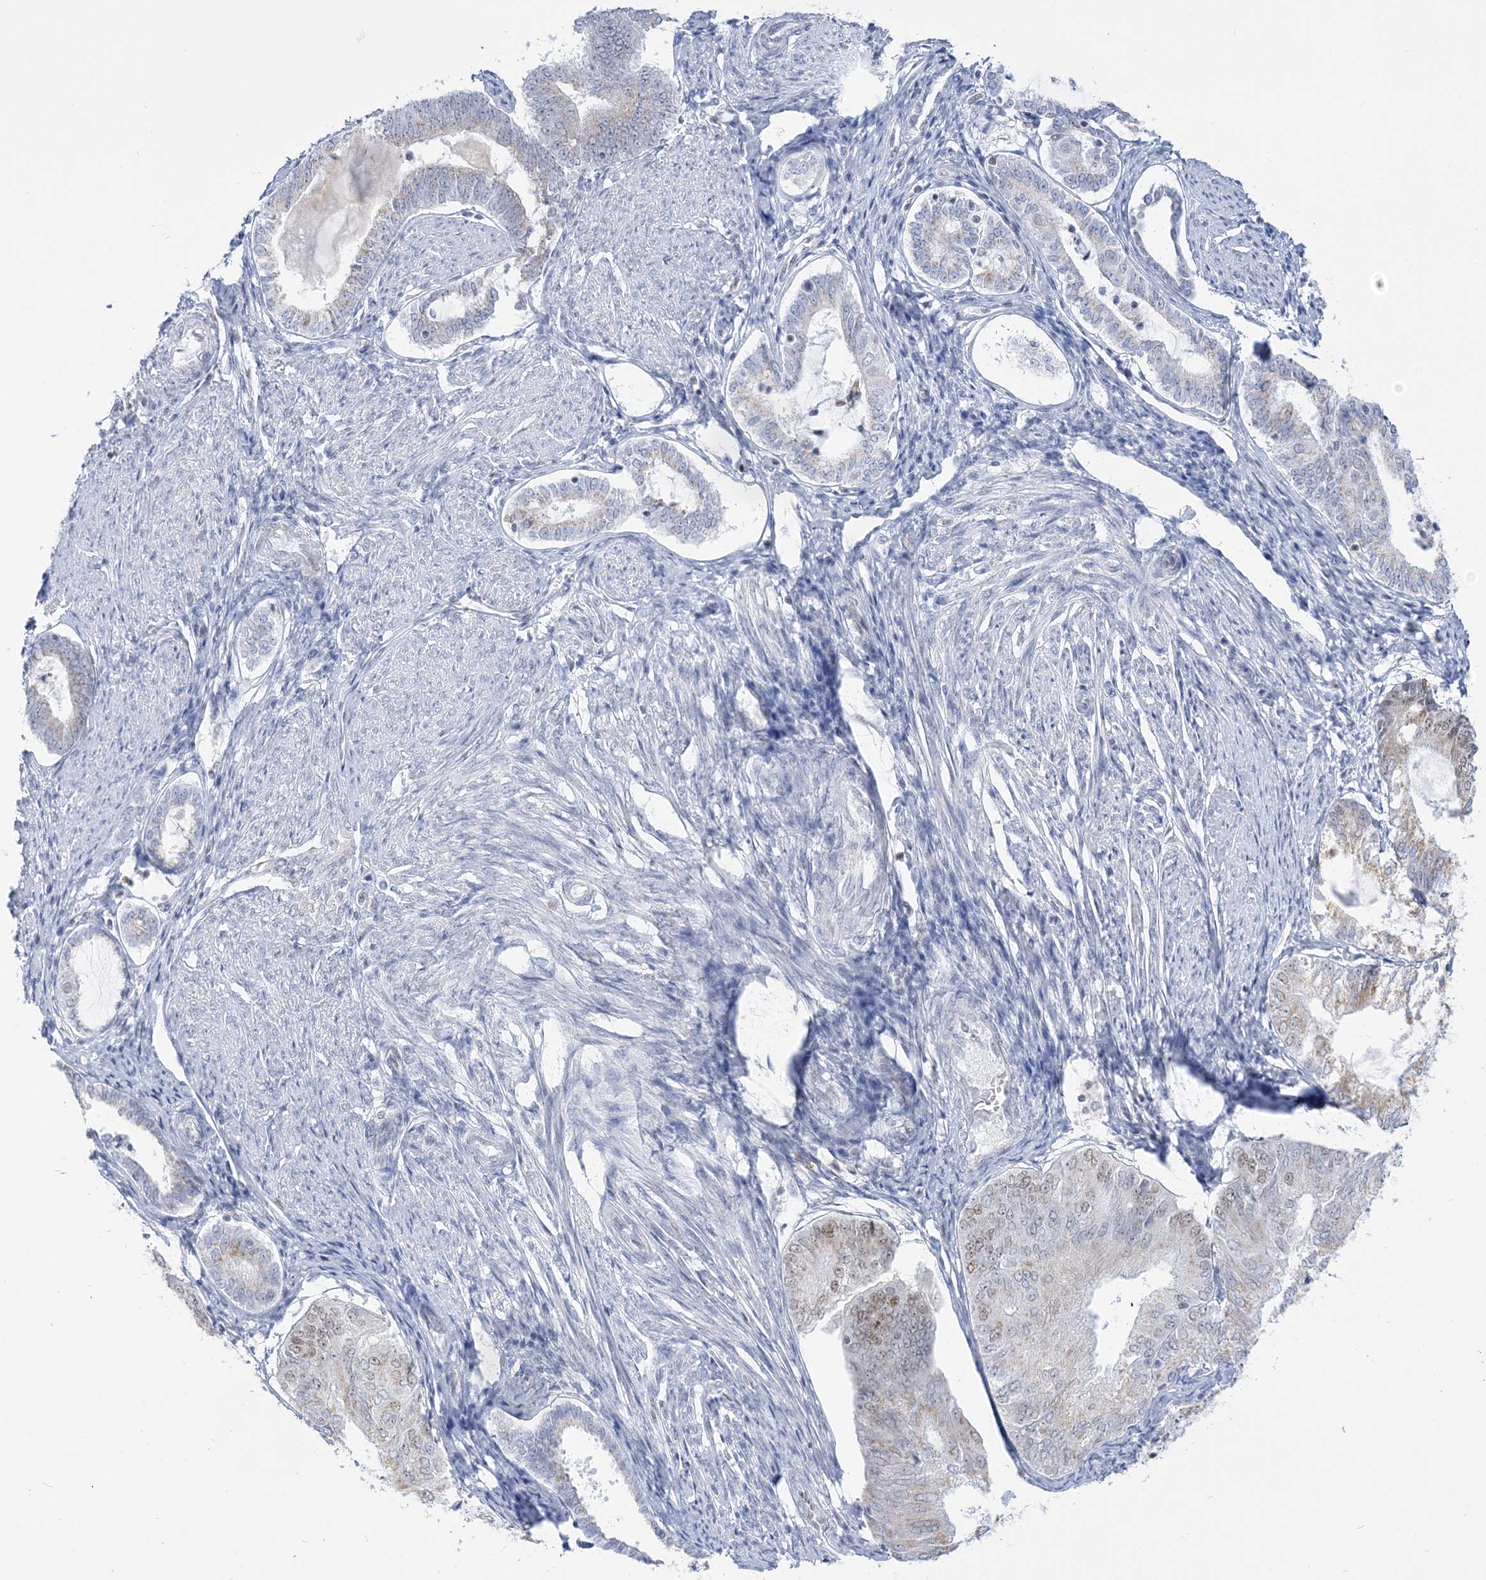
{"staining": {"intensity": "moderate", "quantity": "<25%", "location": "nuclear"}, "tissue": "endometrial cancer", "cell_type": "Tumor cells", "image_type": "cancer", "snomed": [{"axis": "morphology", "description": "Adenocarcinoma, NOS"}, {"axis": "topography", "description": "Endometrium"}], "caption": "Adenocarcinoma (endometrial) stained with DAB (3,3'-diaminobenzidine) immunohistochemistry (IHC) displays low levels of moderate nuclear expression in about <25% of tumor cells. The protein of interest is shown in brown color, while the nuclei are stained blue.", "gene": "DDX21", "patient": {"sex": "female", "age": 81}}